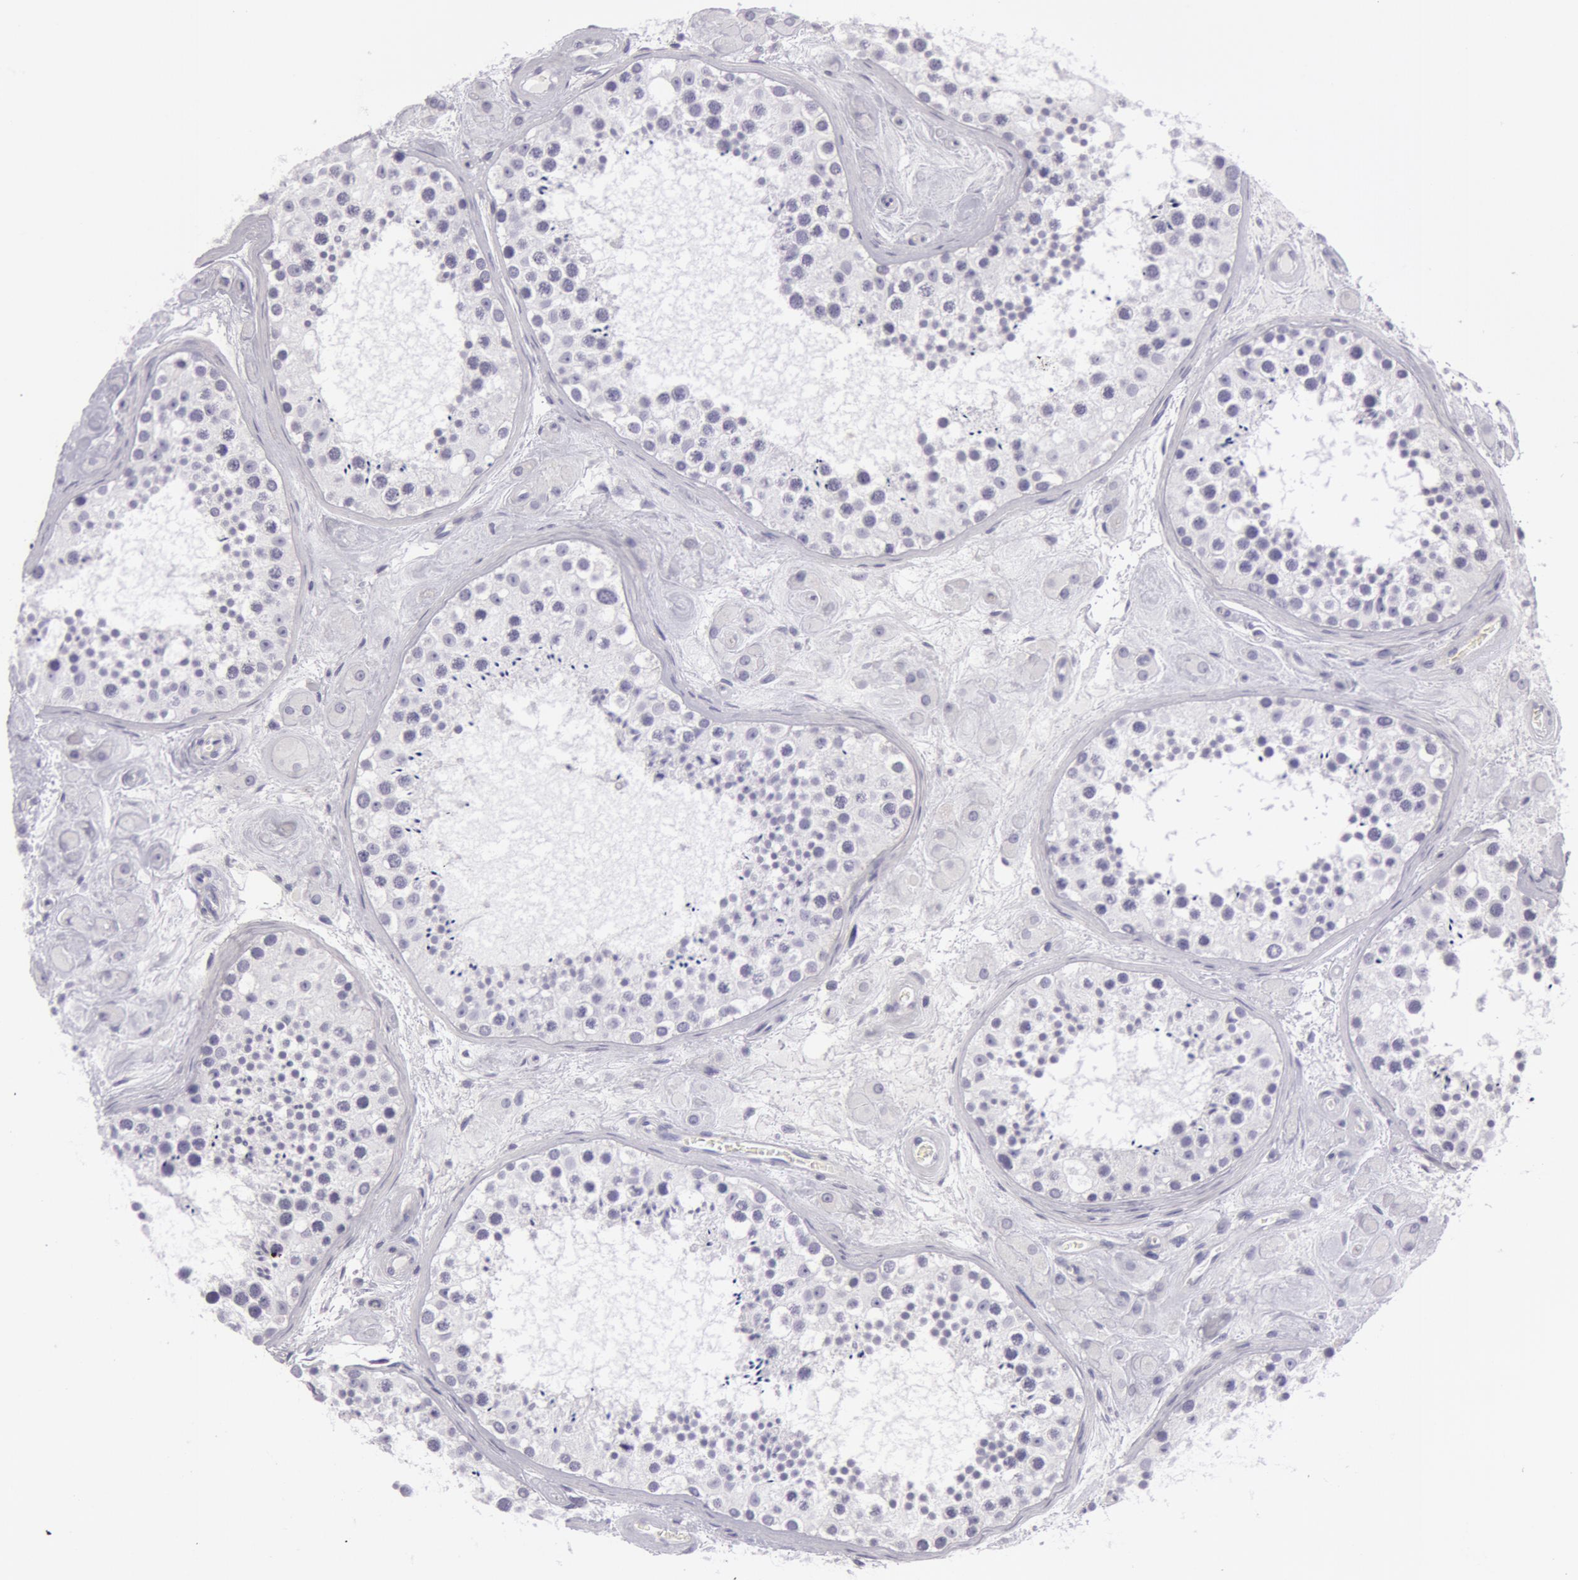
{"staining": {"intensity": "negative", "quantity": "none", "location": "none"}, "tissue": "testis", "cell_type": "Cells in seminiferous ducts", "image_type": "normal", "snomed": [{"axis": "morphology", "description": "Normal tissue, NOS"}, {"axis": "topography", "description": "Testis"}], "caption": "Immunohistochemistry micrograph of unremarkable testis stained for a protein (brown), which reveals no positivity in cells in seminiferous ducts.", "gene": "AMACR", "patient": {"sex": "male", "age": 38}}